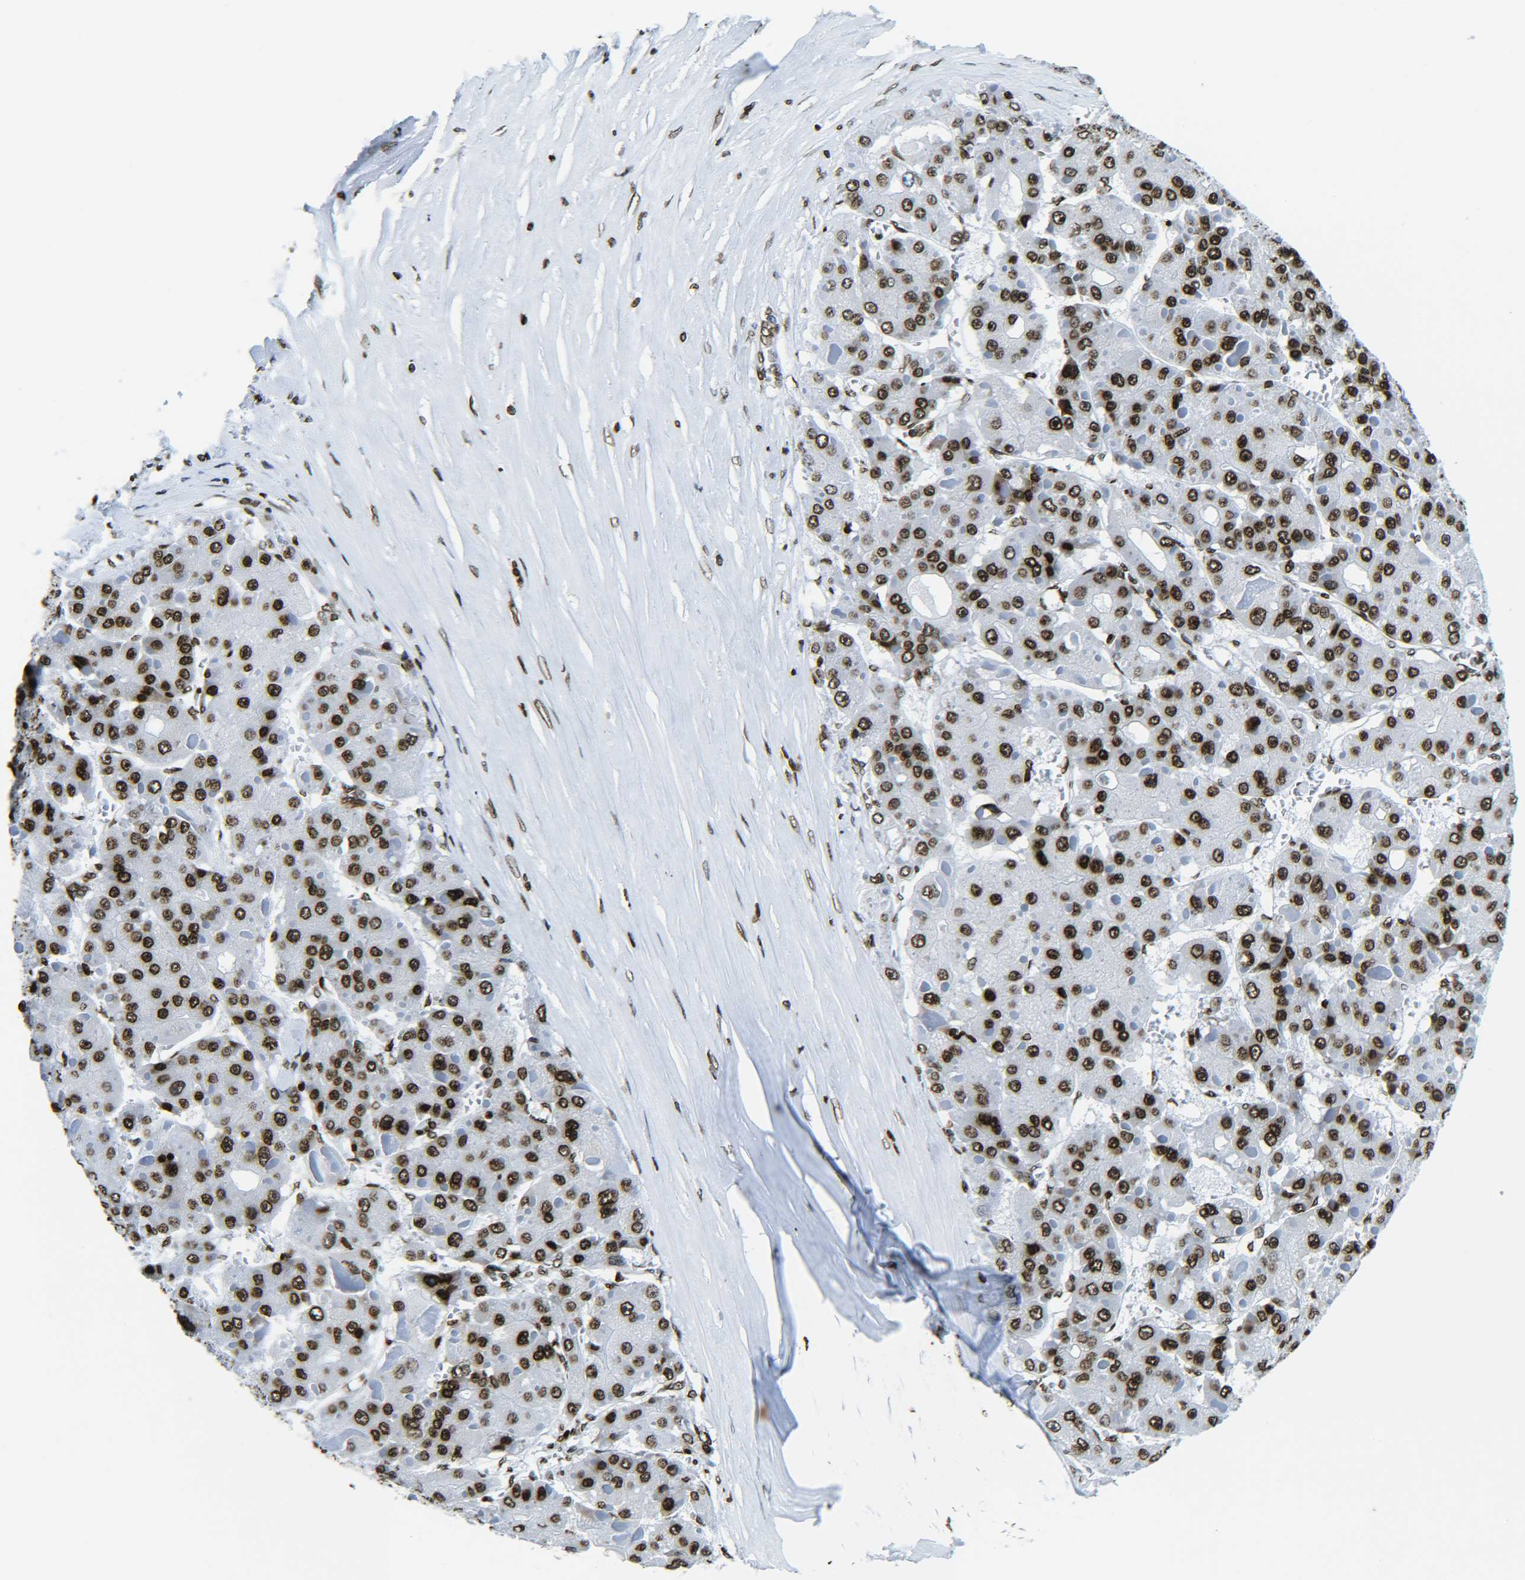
{"staining": {"intensity": "strong", "quantity": ">75%", "location": "nuclear"}, "tissue": "liver cancer", "cell_type": "Tumor cells", "image_type": "cancer", "snomed": [{"axis": "morphology", "description": "Carcinoma, Hepatocellular, NOS"}, {"axis": "topography", "description": "Liver"}], "caption": "Immunohistochemistry (IHC) of liver cancer demonstrates high levels of strong nuclear staining in about >75% of tumor cells. (IHC, brightfield microscopy, high magnification).", "gene": "H2AX", "patient": {"sex": "female", "age": 73}}